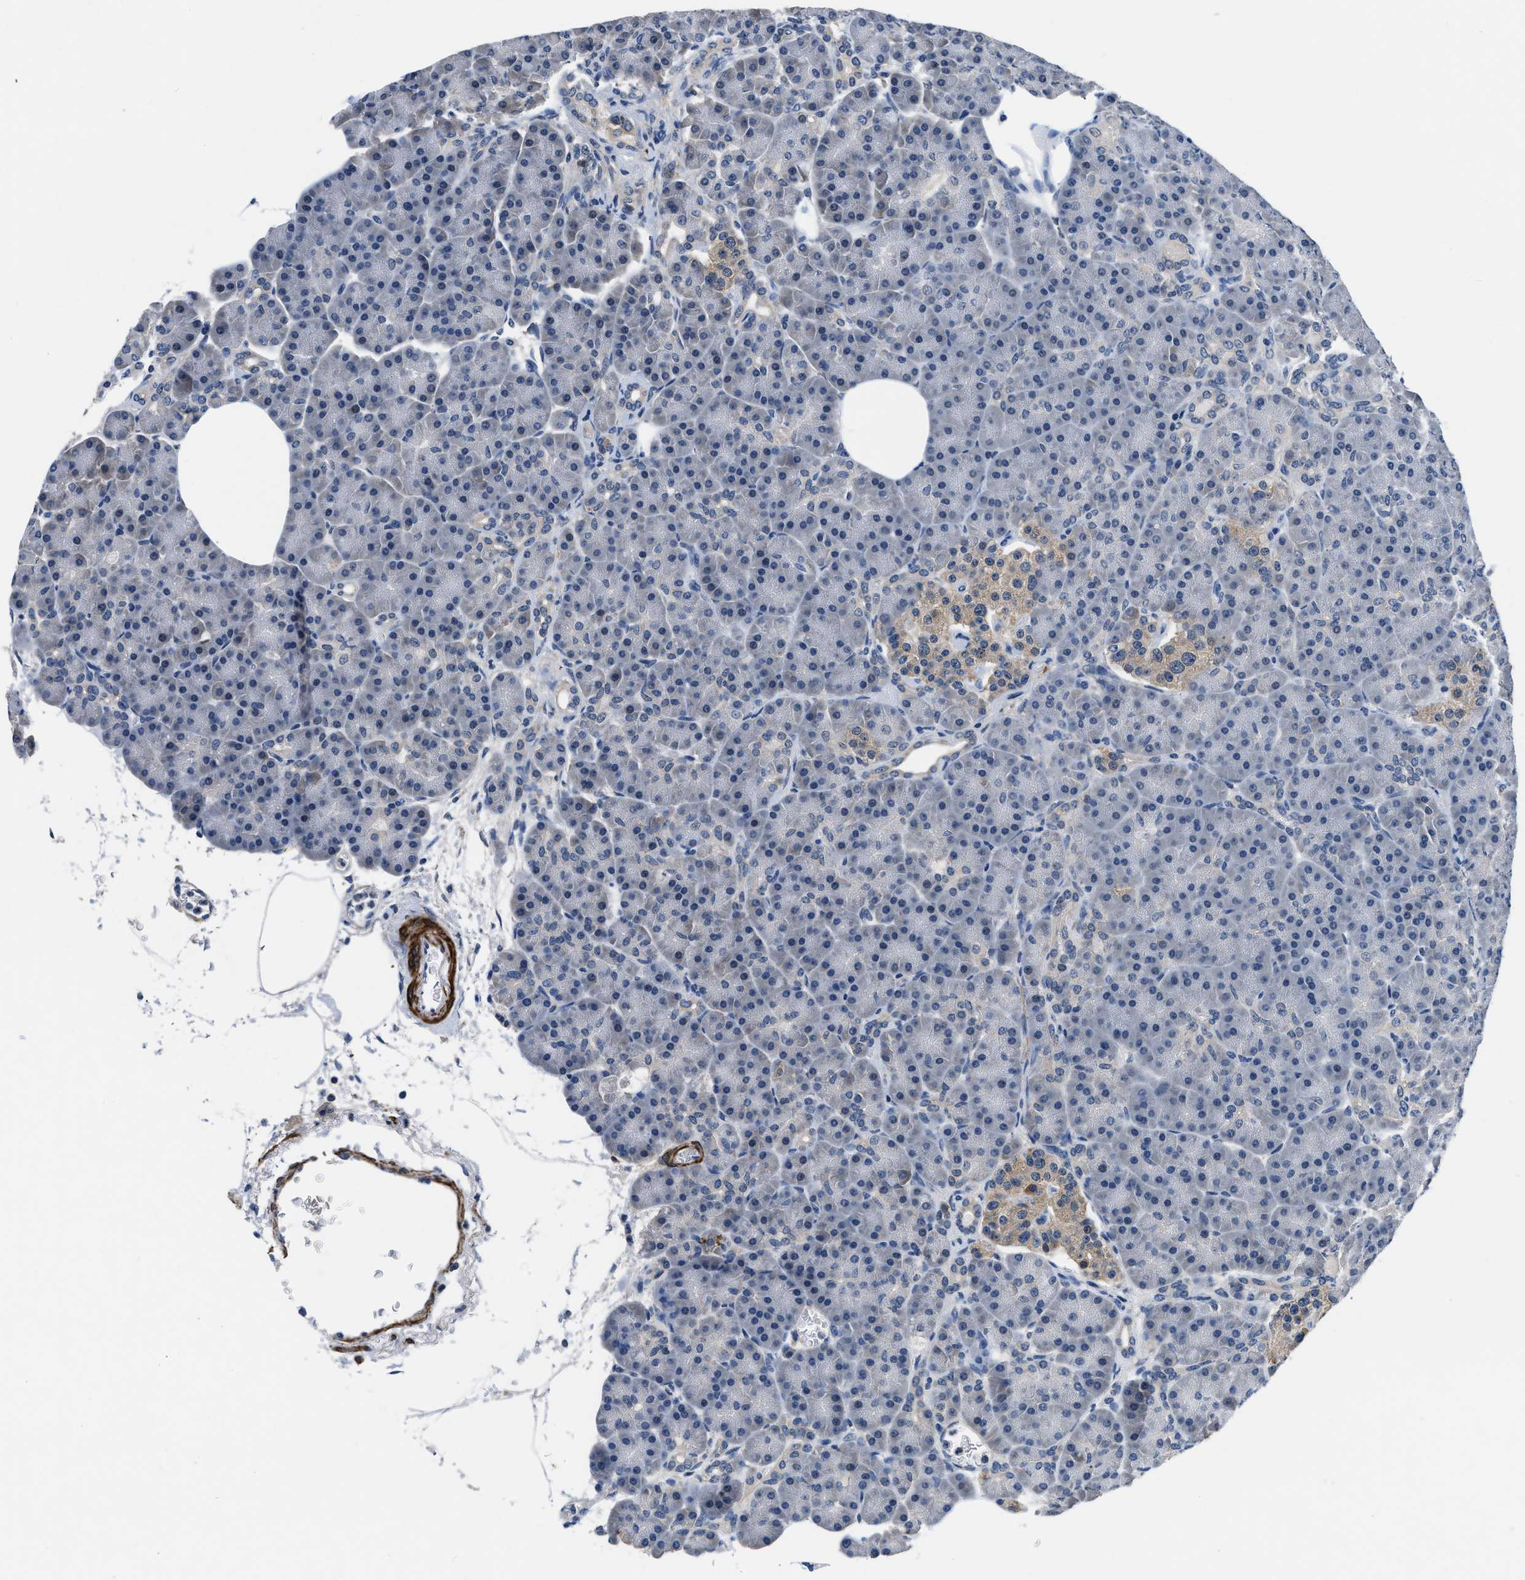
{"staining": {"intensity": "negative", "quantity": "none", "location": "none"}, "tissue": "pancreas", "cell_type": "Exocrine glandular cells", "image_type": "normal", "snomed": [{"axis": "morphology", "description": "Normal tissue, NOS"}, {"axis": "topography", "description": "Pancreas"}], "caption": "Immunohistochemistry image of unremarkable pancreas: human pancreas stained with DAB displays no significant protein positivity in exocrine glandular cells.", "gene": "LANCL2", "patient": {"sex": "female", "age": 70}}